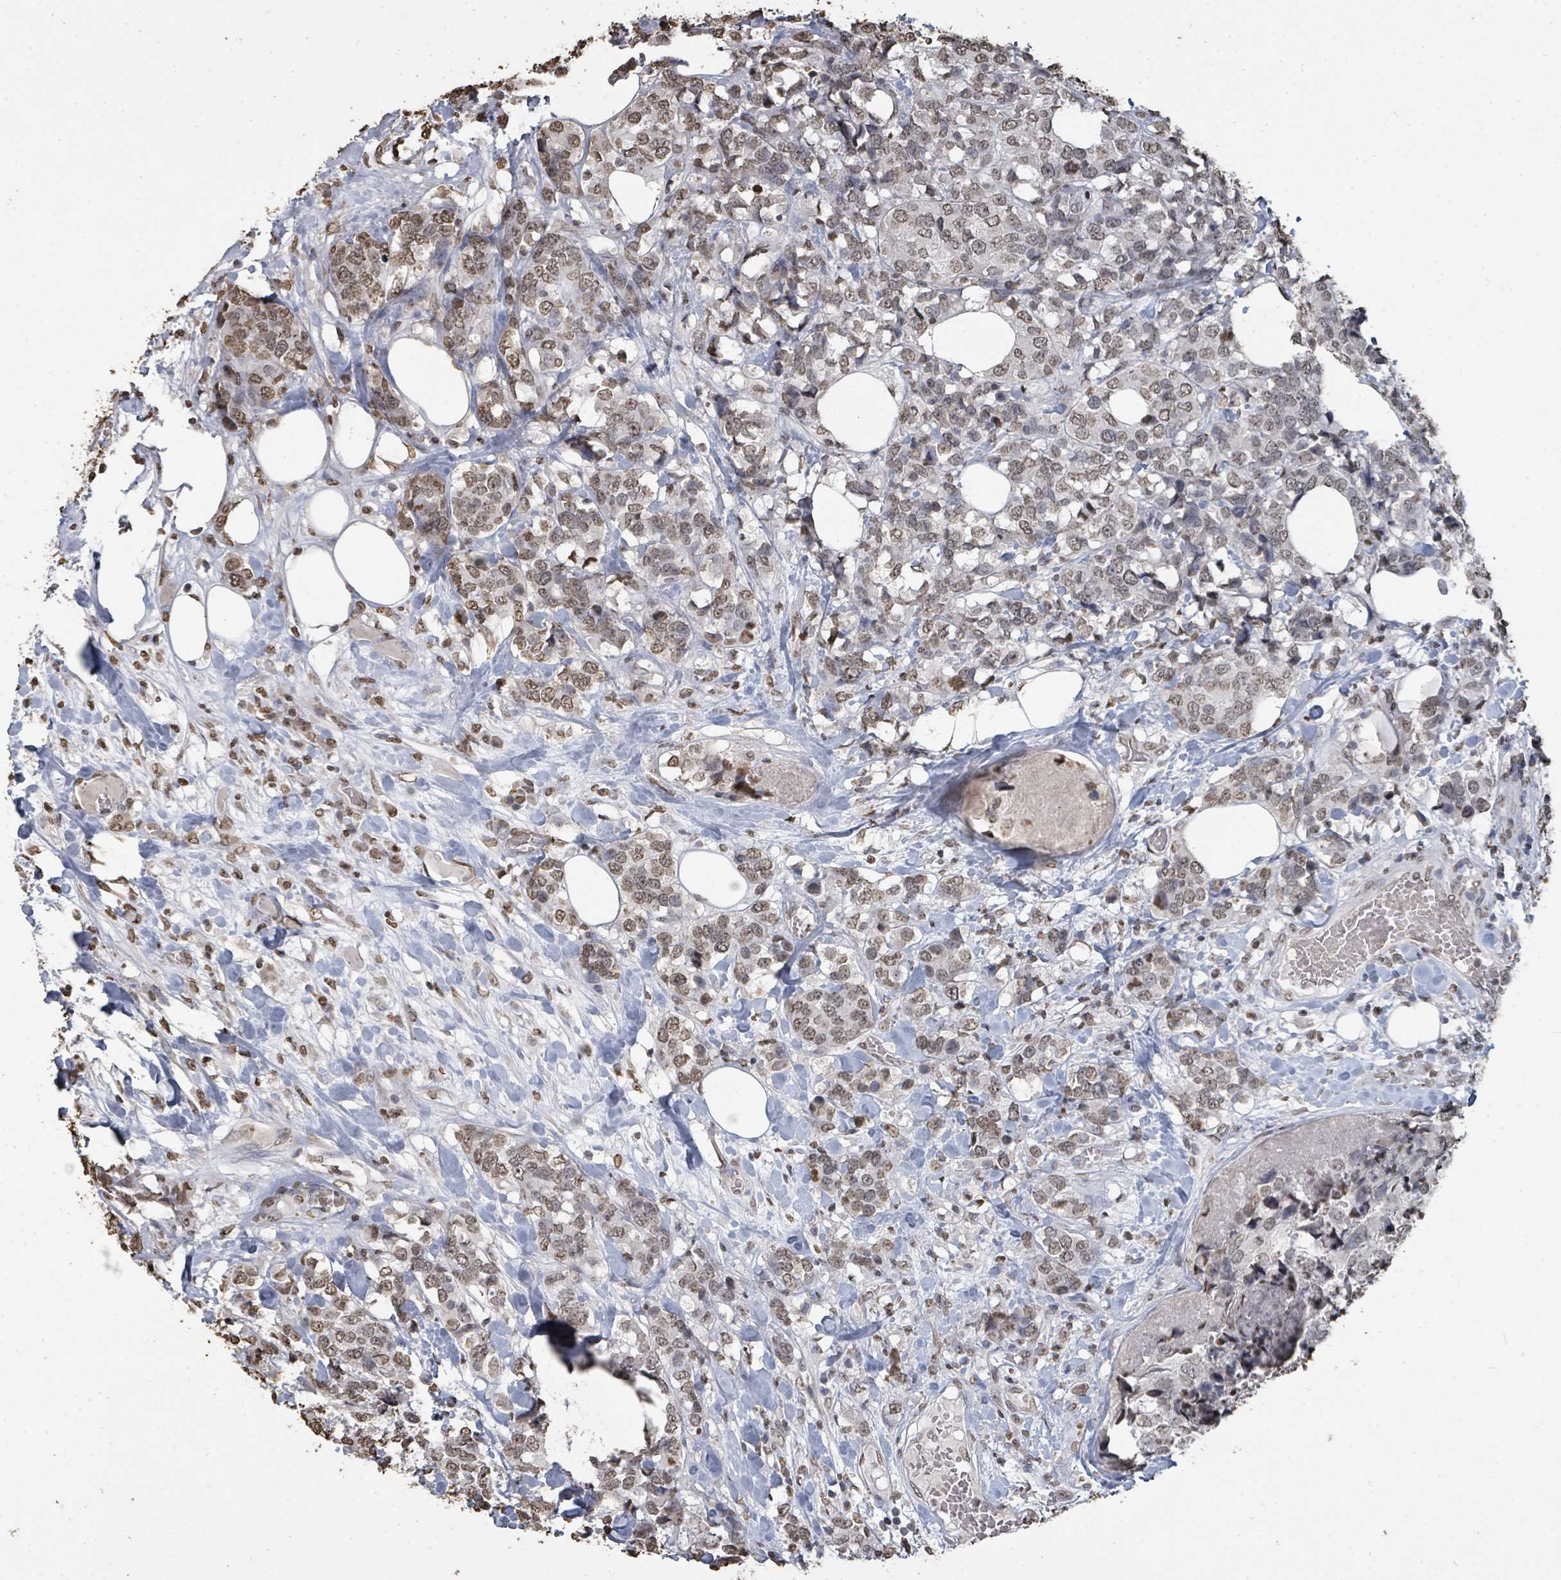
{"staining": {"intensity": "moderate", "quantity": ">75%", "location": "nuclear"}, "tissue": "breast cancer", "cell_type": "Tumor cells", "image_type": "cancer", "snomed": [{"axis": "morphology", "description": "Lobular carcinoma"}, {"axis": "topography", "description": "Breast"}], "caption": "Immunohistochemical staining of human breast cancer (lobular carcinoma) exhibits moderate nuclear protein positivity in approximately >75% of tumor cells. The protein of interest is shown in brown color, while the nuclei are stained blue.", "gene": "MRPS12", "patient": {"sex": "female", "age": 59}}